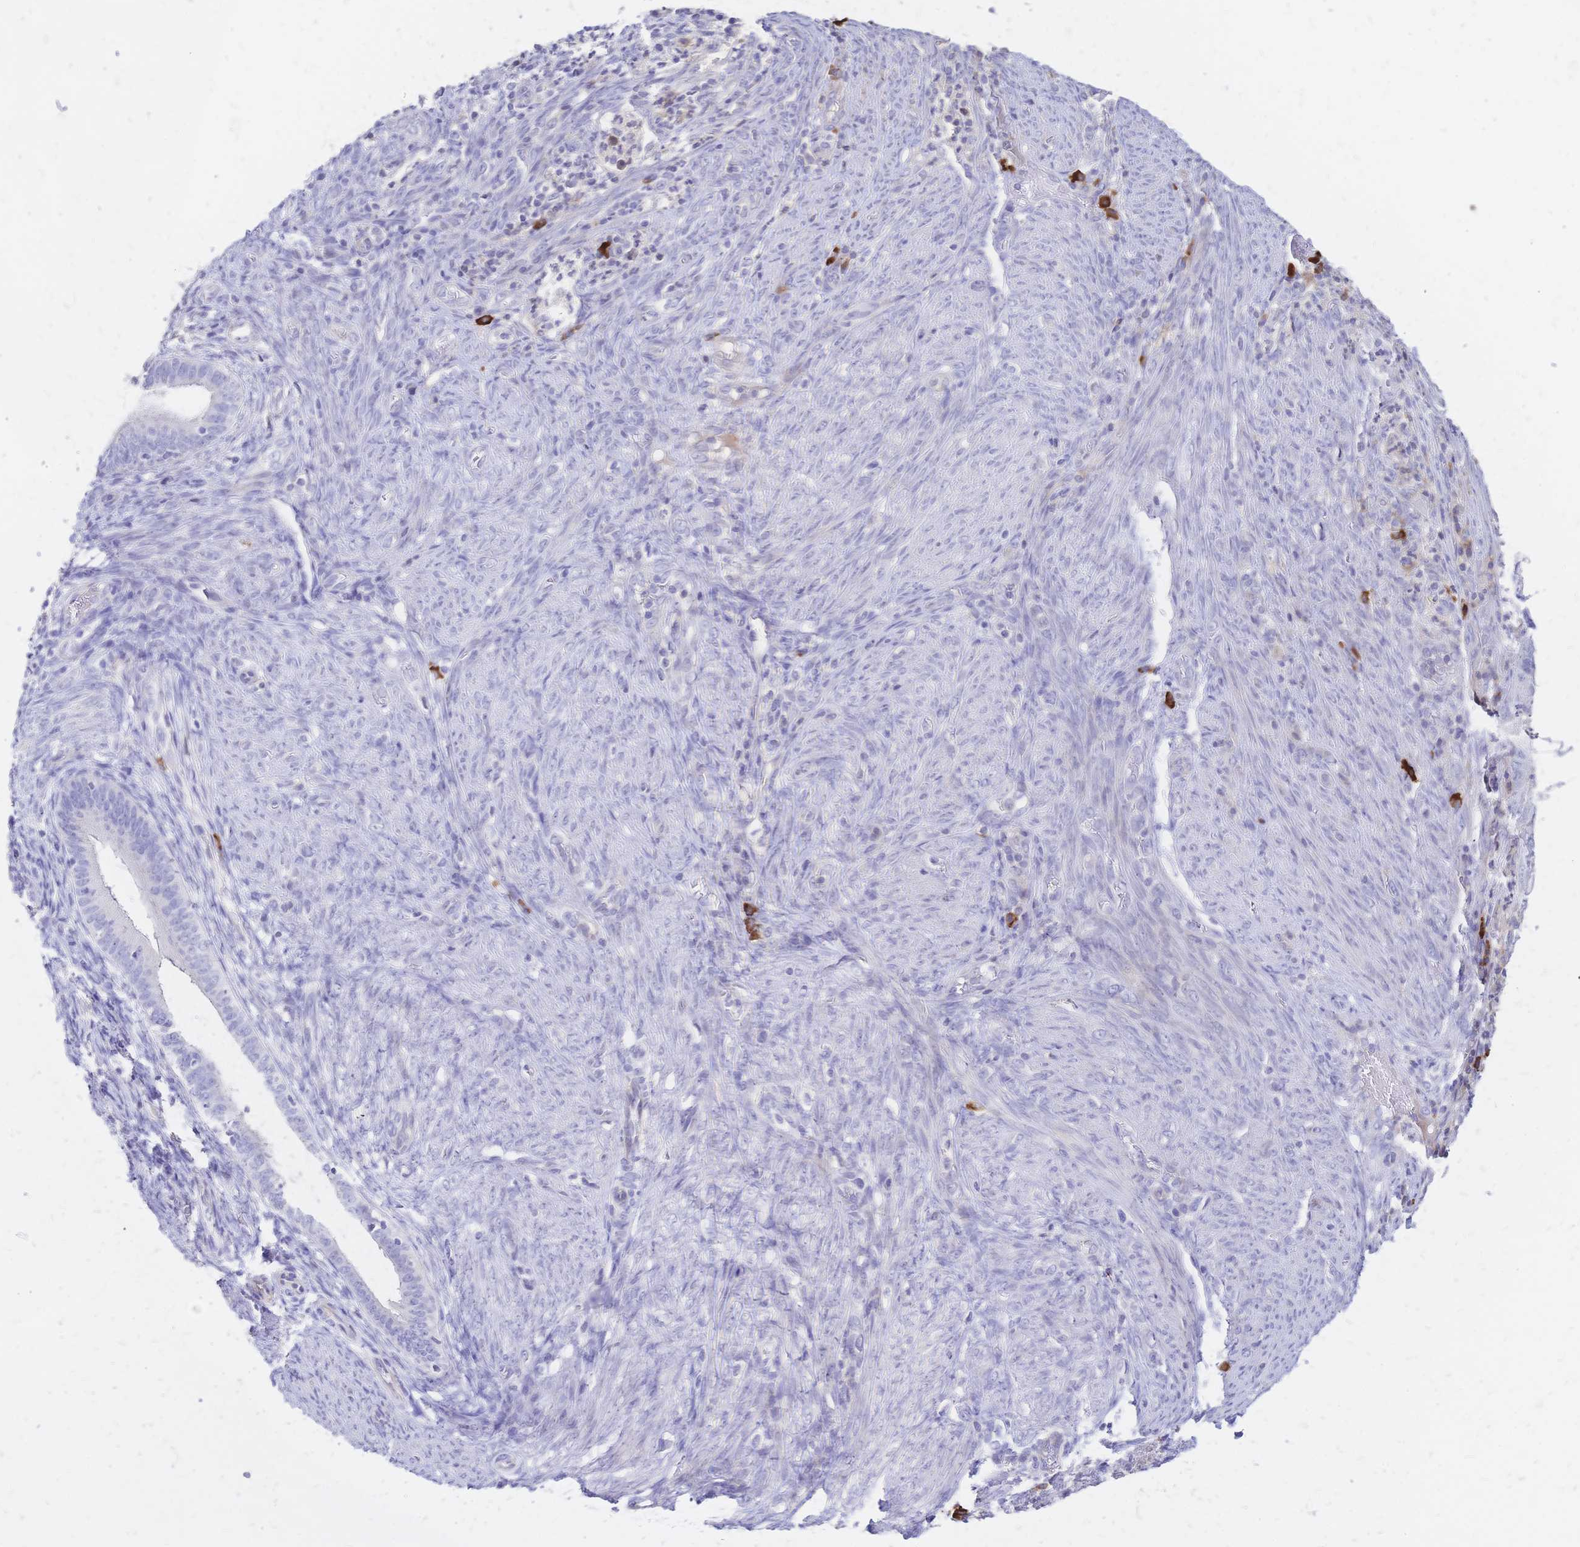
{"staining": {"intensity": "negative", "quantity": "none", "location": "none"}, "tissue": "endometrial cancer", "cell_type": "Tumor cells", "image_type": "cancer", "snomed": [{"axis": "morphology", "description": "Adenocarcinoma, NOS"}, {"axis": "topography", "description": "Endometrium"}], "caption": "A micrograph of endometrial cancer stained for a protein shows no brown staining in tumor cells.", "gene": "IL2RA", "patient": {"sex": "female", "age": 51}}